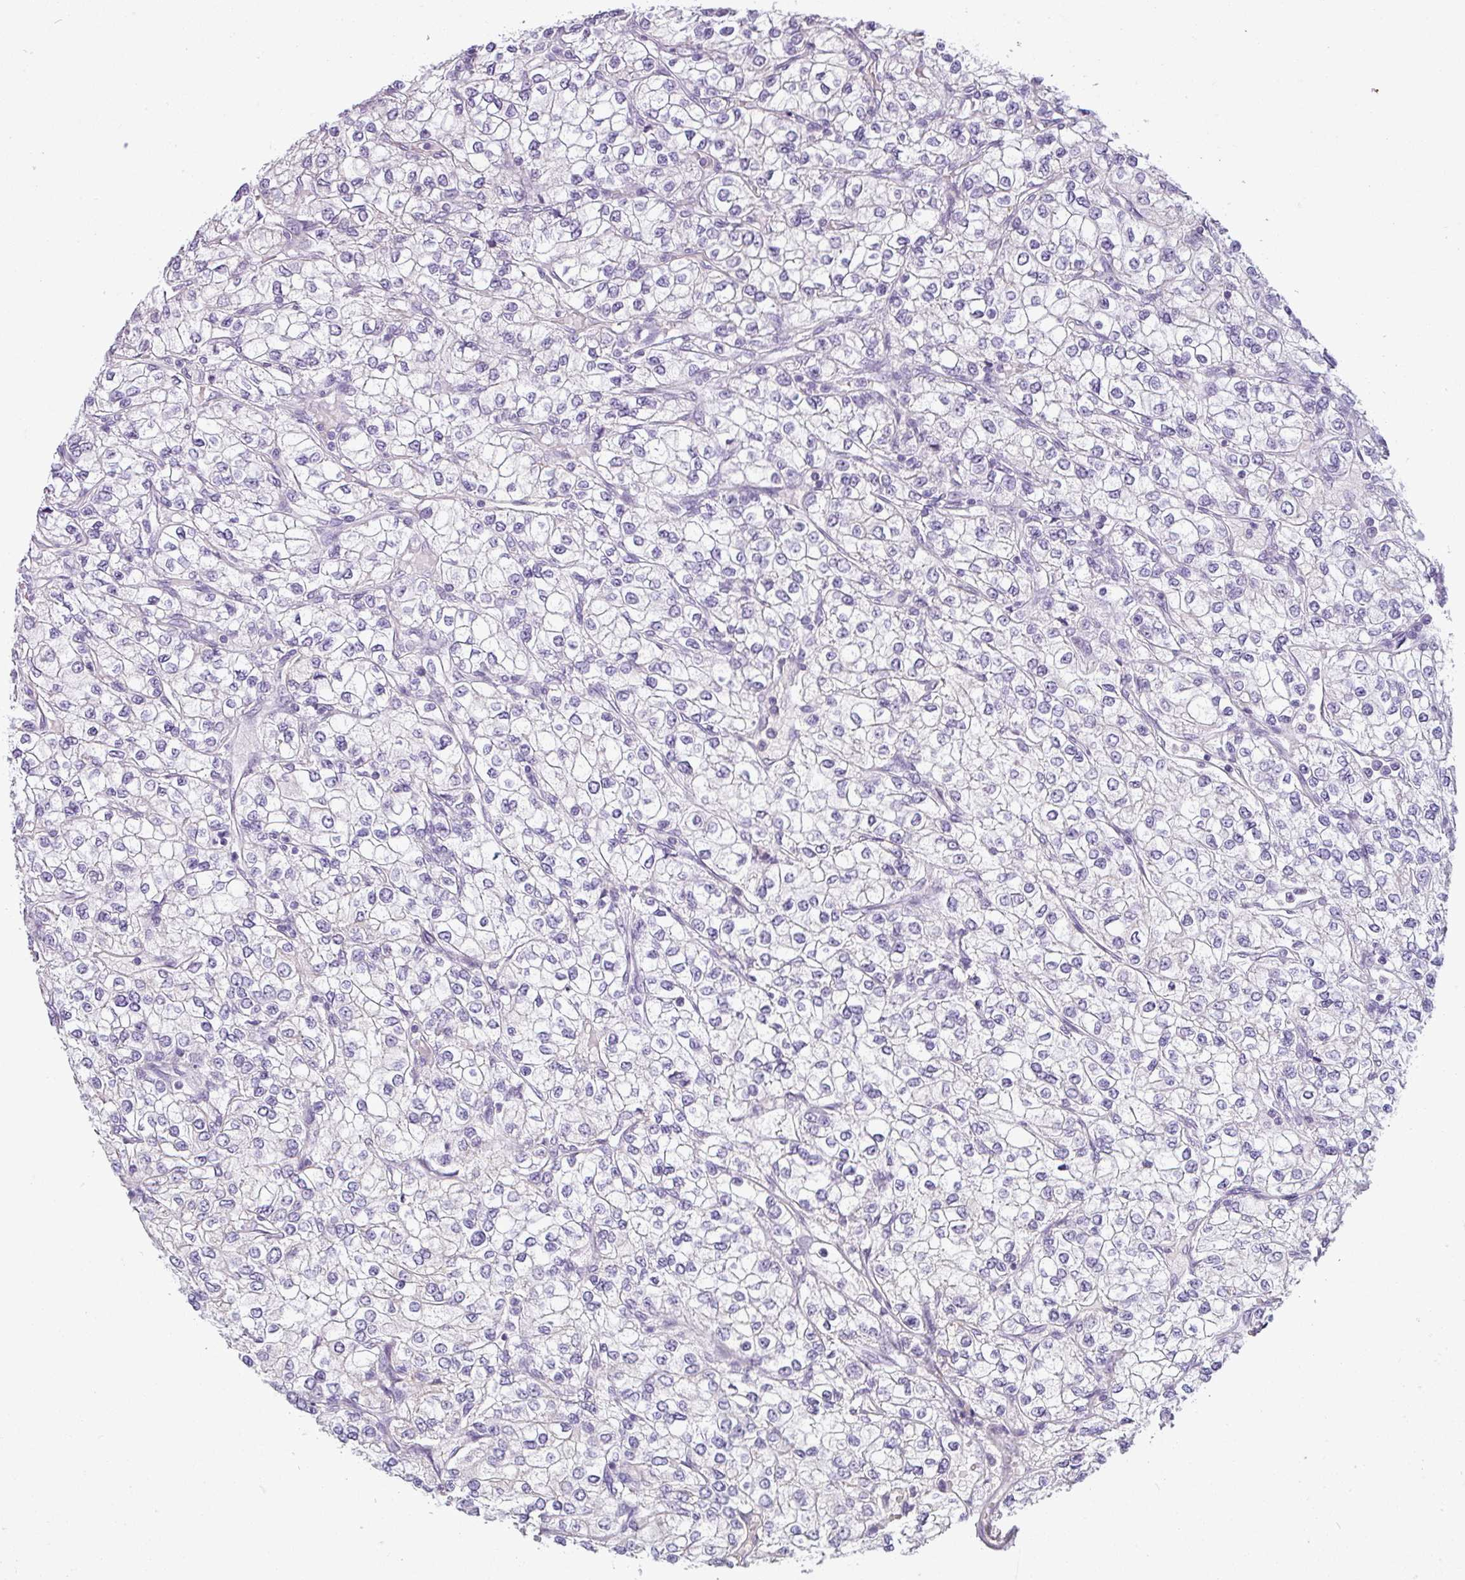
{"staining": {"intensity": "weak", "quantity": "<25%", "location": "cytoplasmic/membranous"}, "tissue": "renal cancer", "cell_type": "Tumor cells", "image_type": "cancer", "snomed": [{"axis": "morphology", "description": "Adenocarcinoma, NOS"}, {"axis": "topography", "description": "Kidney"}], "caption": "A high-resolution micrograph shows immunohistochemistry (IHC) staining of adenocarcinoma (renal), which exhibits no significant positivity in tumor cells. Brightfield microscopy of IHC stained with DAB (3,3'-diaminobenzidine) (brown) and hematoxylin (blue), captured at high magnification.", "gene": "CDH16", "patient": {"sex": "male", "age": 80}}